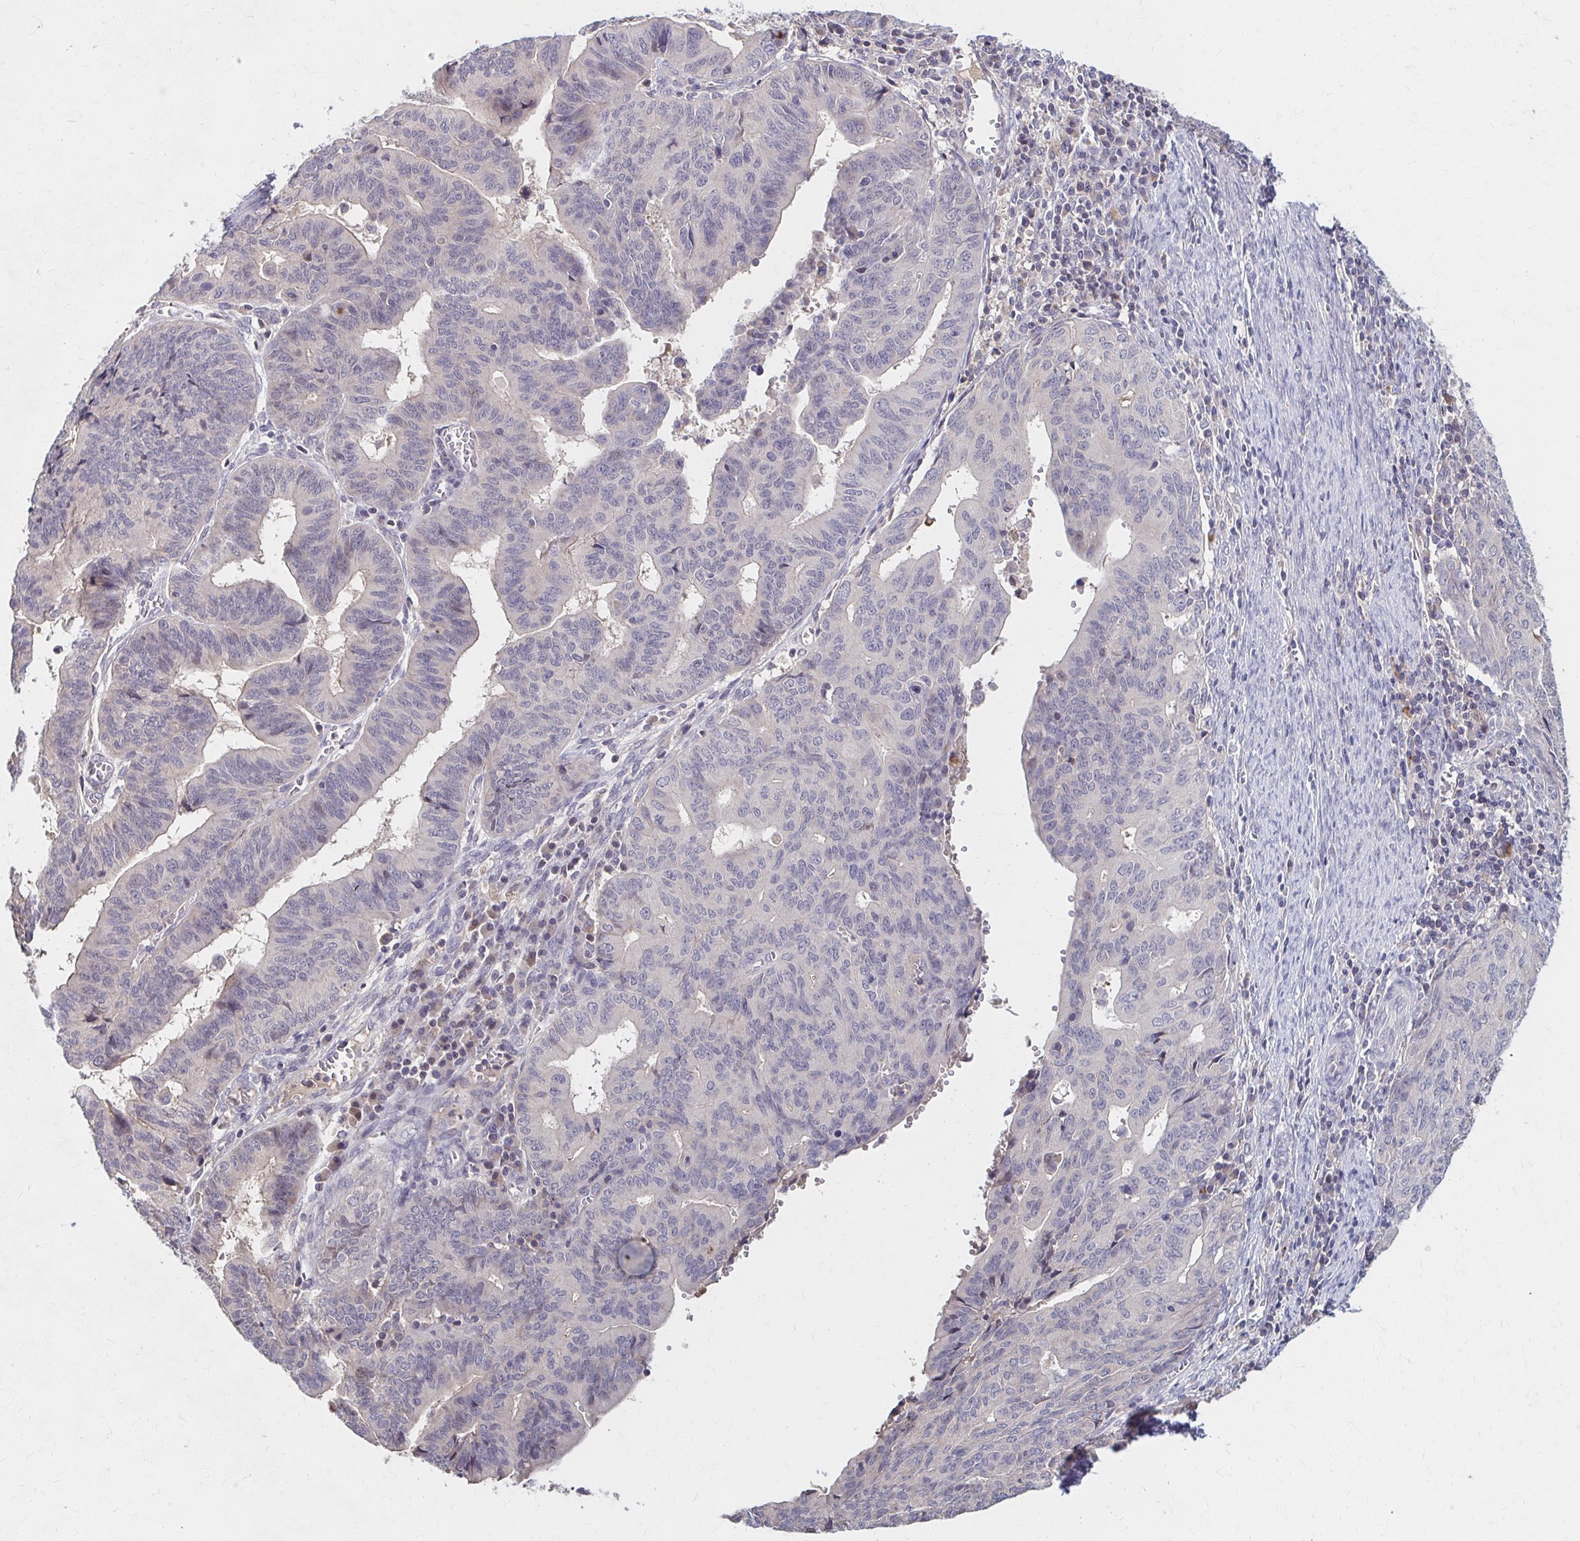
{"staining": {"intensity": "negative", "quantity": "none", "location": "none"}, "tissue": "endometrial cancer", "cell_type": "Tumor cells", "image_type": "cancer", "snomed": [{"axis": "morphology", "description": "Adenocarcinoma, NOS"}, {"axis": "topography", "description": "Endometrium"}], "caption": "The immunohistochemistry (IHC) micrograph has no significant staining in tumor cells of endometrial cancer tissue.", "gene": "HMGCS2", "patient": {"sex": "female", "age": 65}}